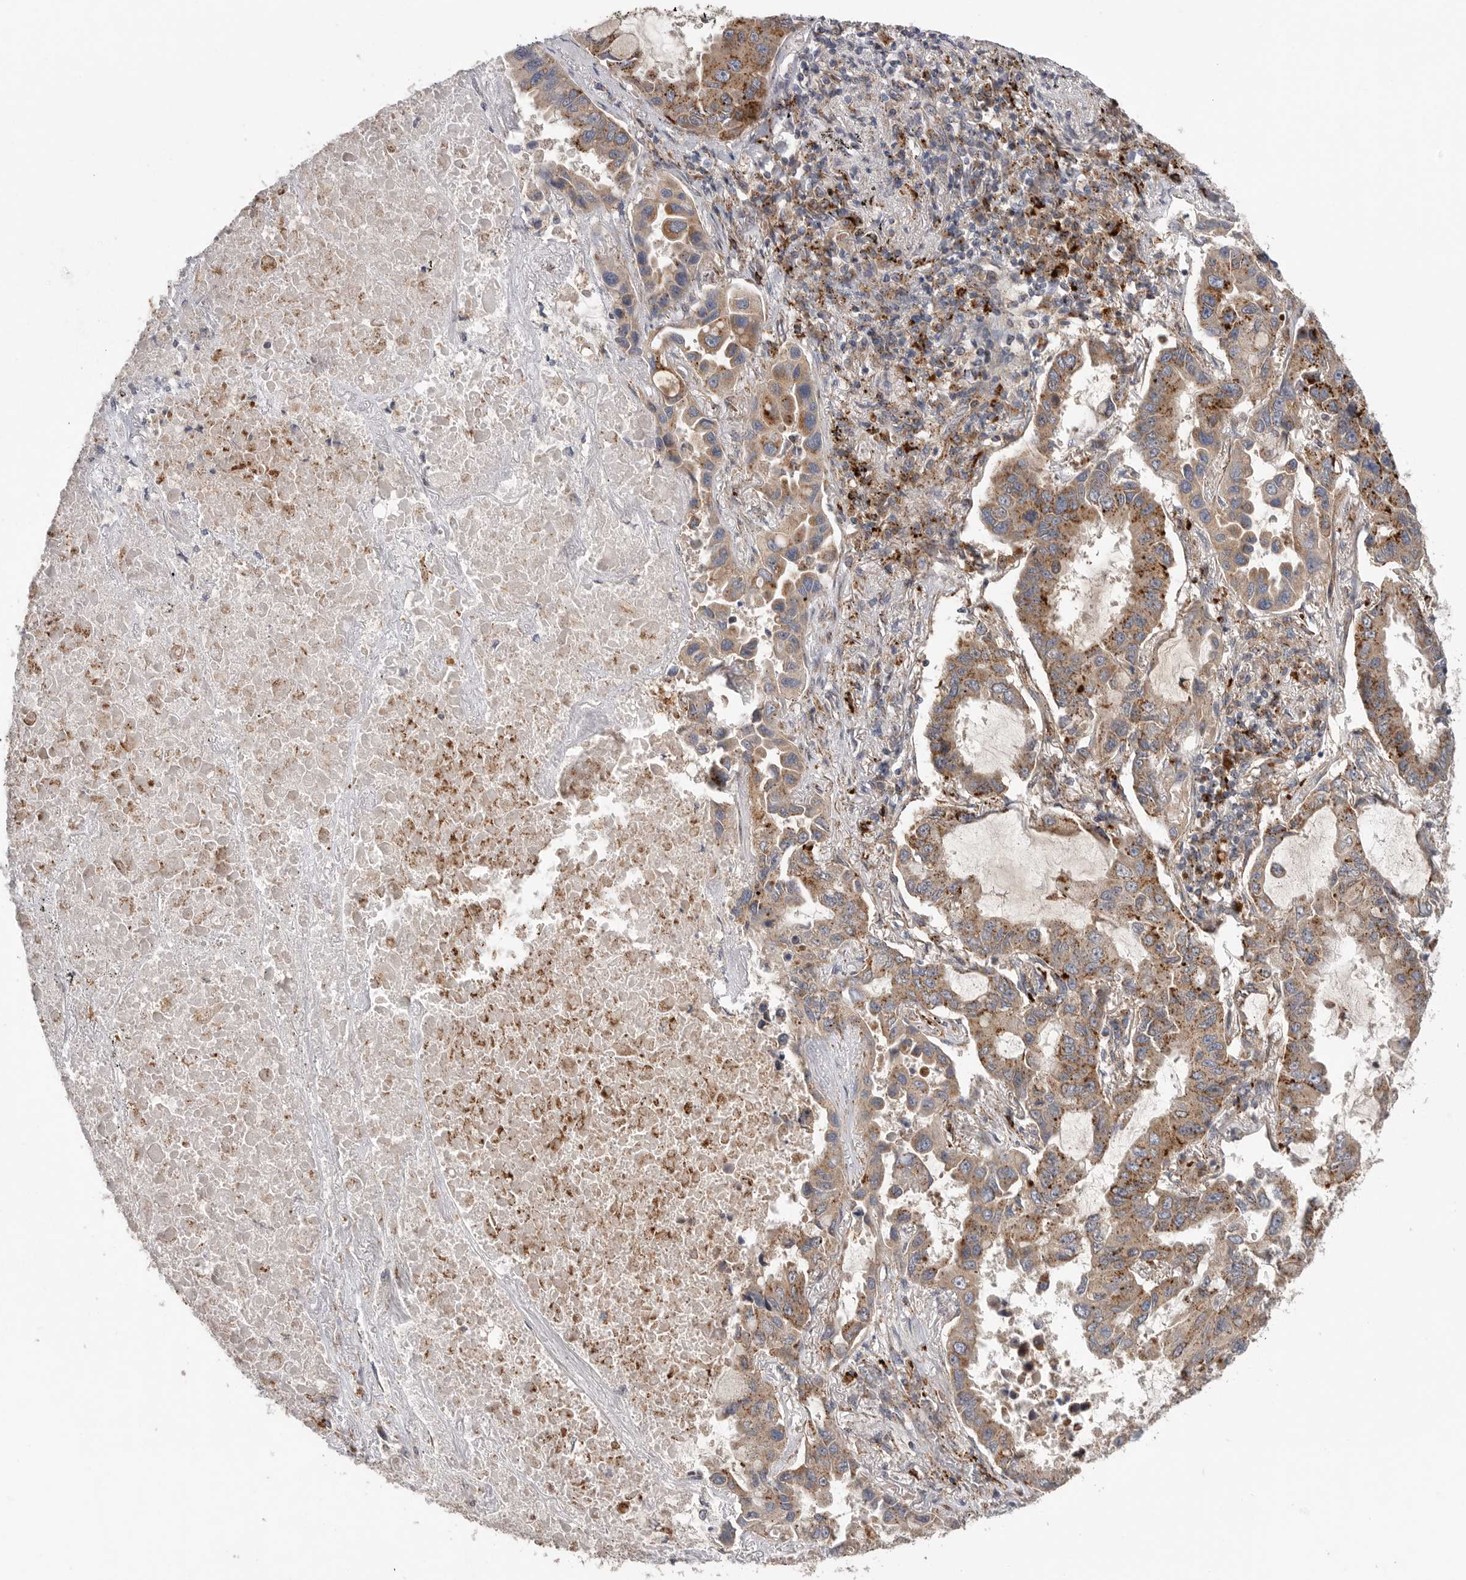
{"staining": {"intensity": "moderate", "quantity": ">75%", "location": "cytoplasmic/membranous"}, "tissue": "lung cancer", "cell_type": "Tumor cells", "image_type": "cancer", "snomed": [{"axis": "morphology", "description": "Adenocarcinoma, NOS"}, {"axis": "topography", "description": "Lung"}], "caption": "DAB (3,3'-diaminobenzidine) immunohistochemical staining of human lung adenocarcinoma displays moderate cytoplasmic/membranous protein expression in approximately >75% of tumor cells. The protein of interest is stained brown, and the nuclei are stained in blue (DAB (3,3'-diaminobenzidine) IHC with brightfield microscopy, high magnification).", "gene": "GALNS", "patient": {"sex": "male", "age": 64}}